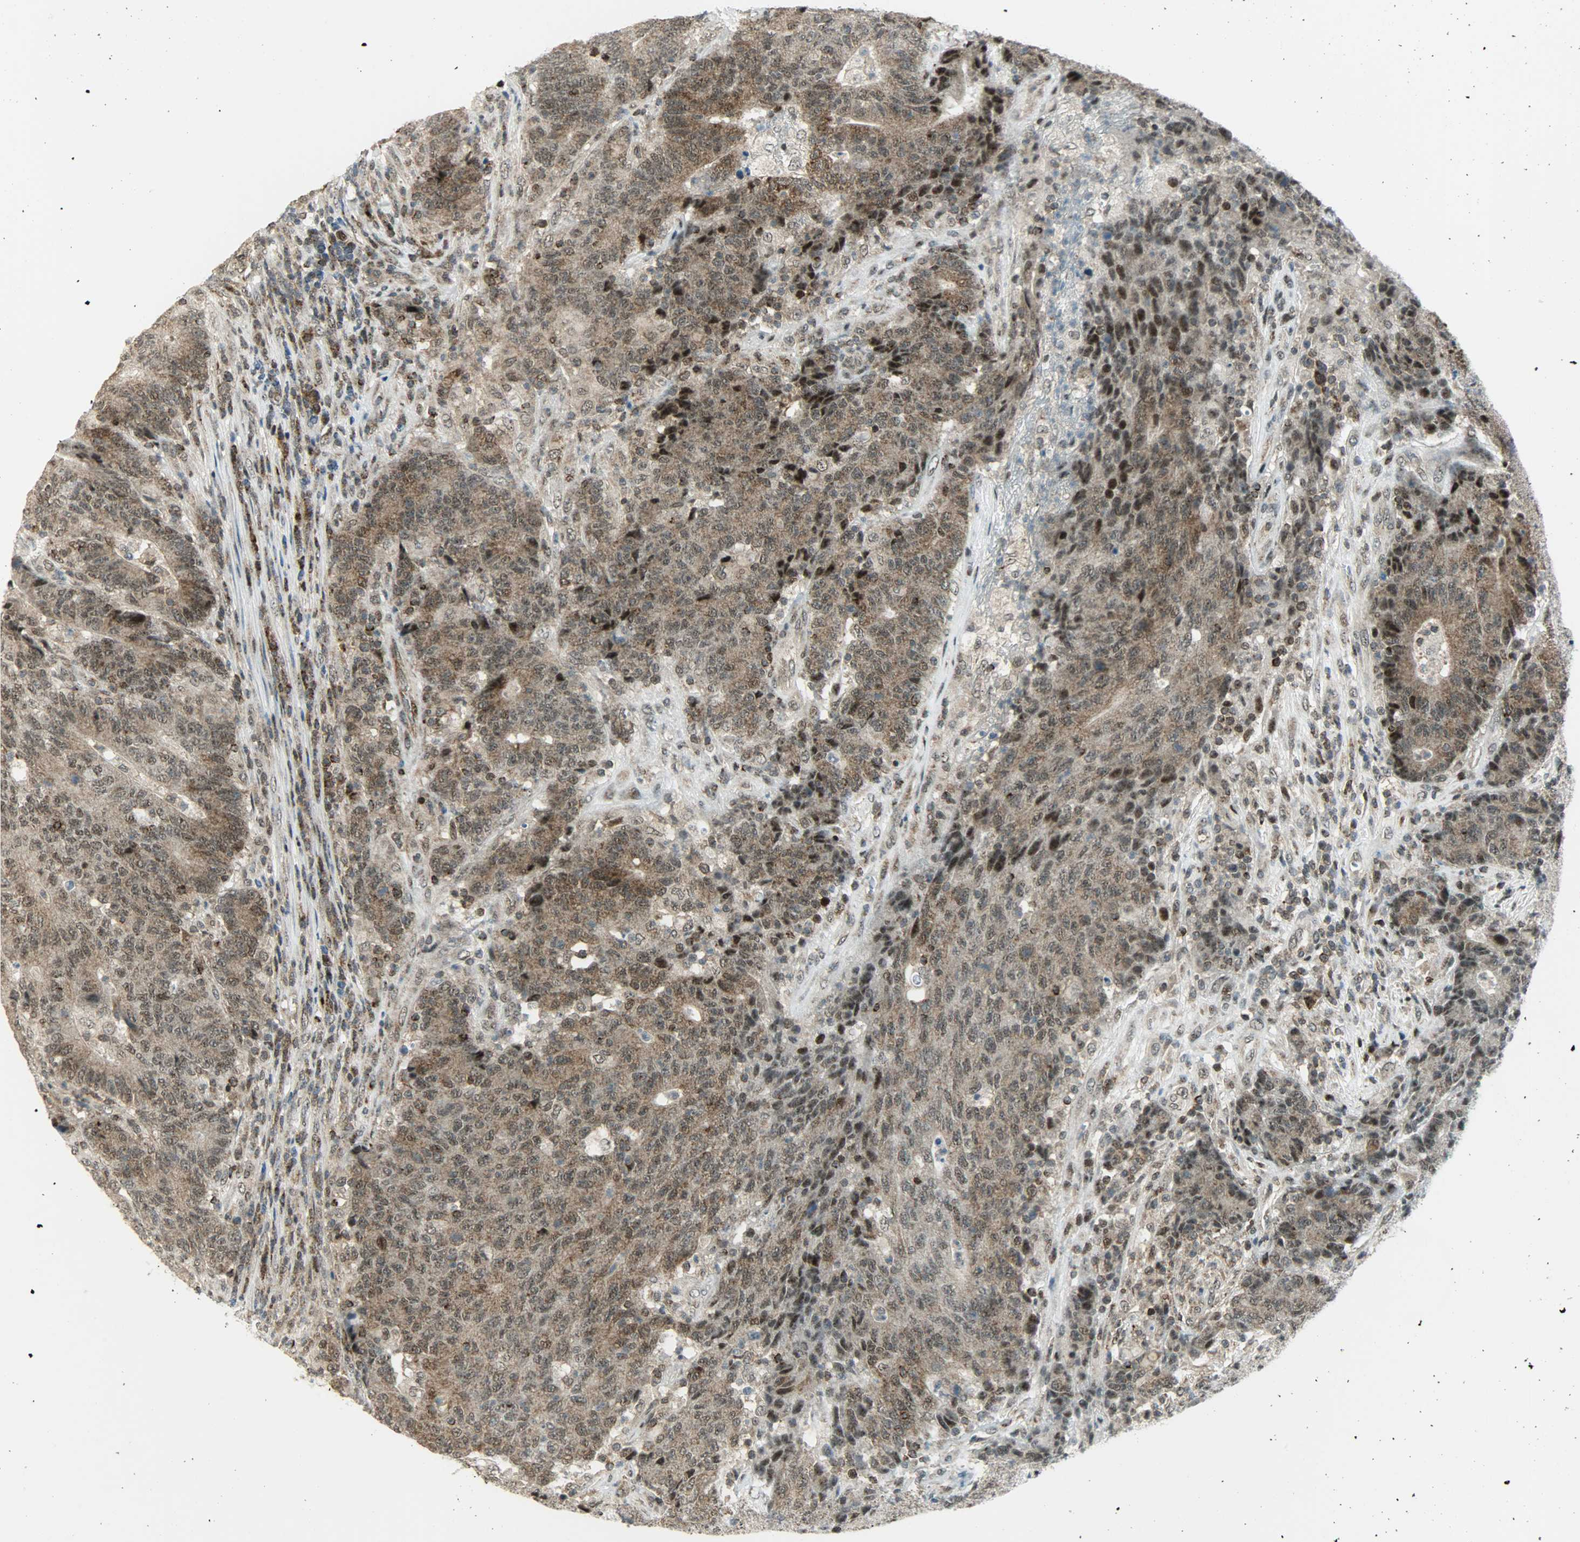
{"staining": {"intensity": "moderate", "quantity": ">75%", "location": "cytoplasmic/membranous,nuclear"}, "tissue": "colorectal cancer", "cell_type": "Tumor cells", "image_type": "cancer", "snomed": [{"axis": "morphology", "description": "Normal tissue, NOS"}, {"axis": "morphology", "description": "Adenocarcinoma, NOS"}, {"axis": "topography", "description": "Colon"}], "caption": "Protein expression analysis of colorectal cancer (adenocarcinoma) reveals moderate cytoplasmic/membranous and nuclear staining in approximately >75% of tumor cells. (Brightfield microscopy of DAB IHC at high magnification).", "gene": "IL15", "patient": {"sex": "female", "age": 75}}